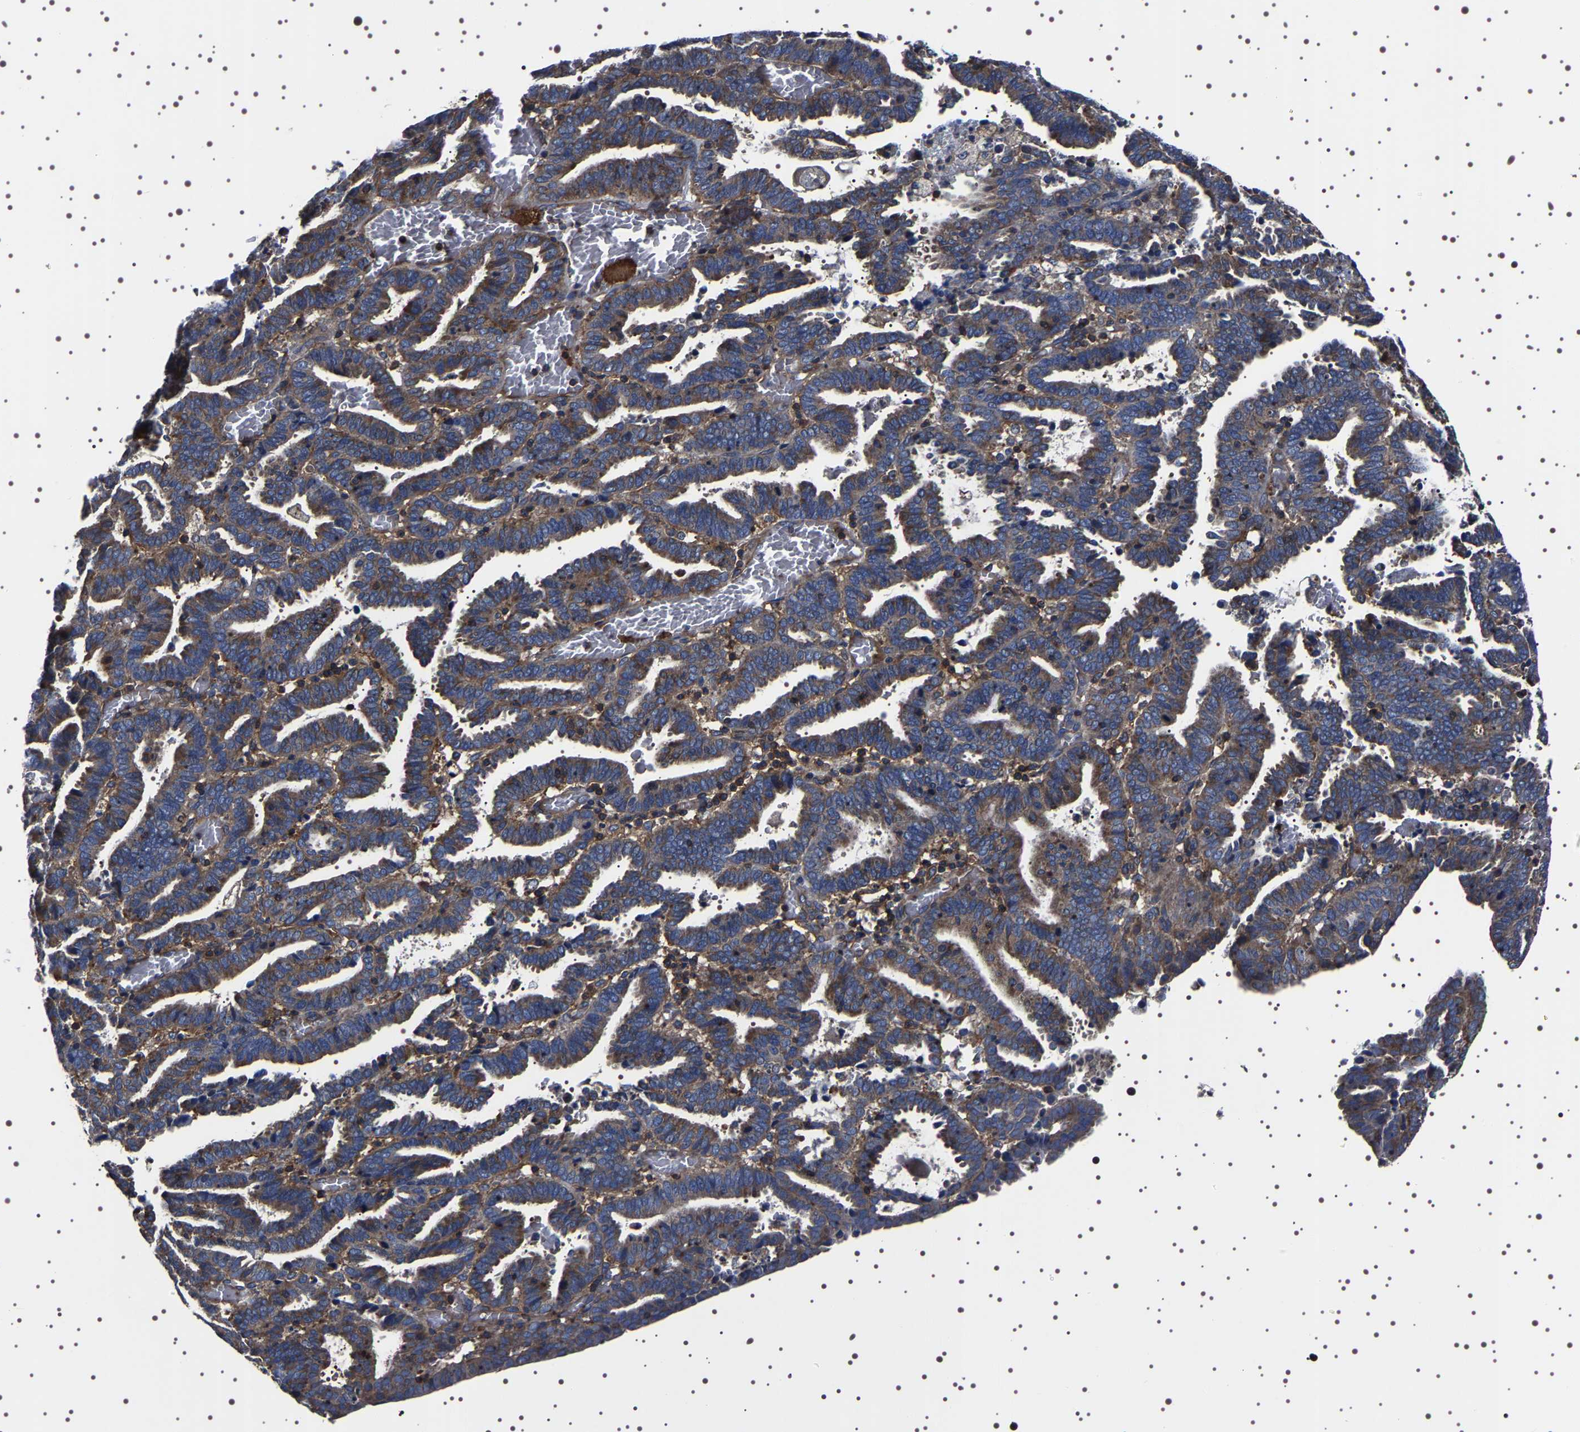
{"staining": {"intensity": "weak", "quantity": "25%-75%", "location": "cytoplasmic/membranous"}, "tissue": "endometrial cancer", "cell_type": "Tumor cells", "image_type": "cancer", "snomed": [{"axis": "morphology", "description": "Adenocarcinoma, NOS"}, {"axis": "topography", "description": "Uterus"}], "caption": "Endometrial adenocarcinoma tissue exhibits weak cytoplasmic/membranous staining in approximately 25%-75% of tumor cells, visualized by immunohistochemistry. The staining was performed using DAB to visualize the protein expression in brown, while the nuclei were stained in blue with hematoxylin (Magnification: 20x).", "gene": "WDR1", "patient": {"sex": "female", "age": 83}}